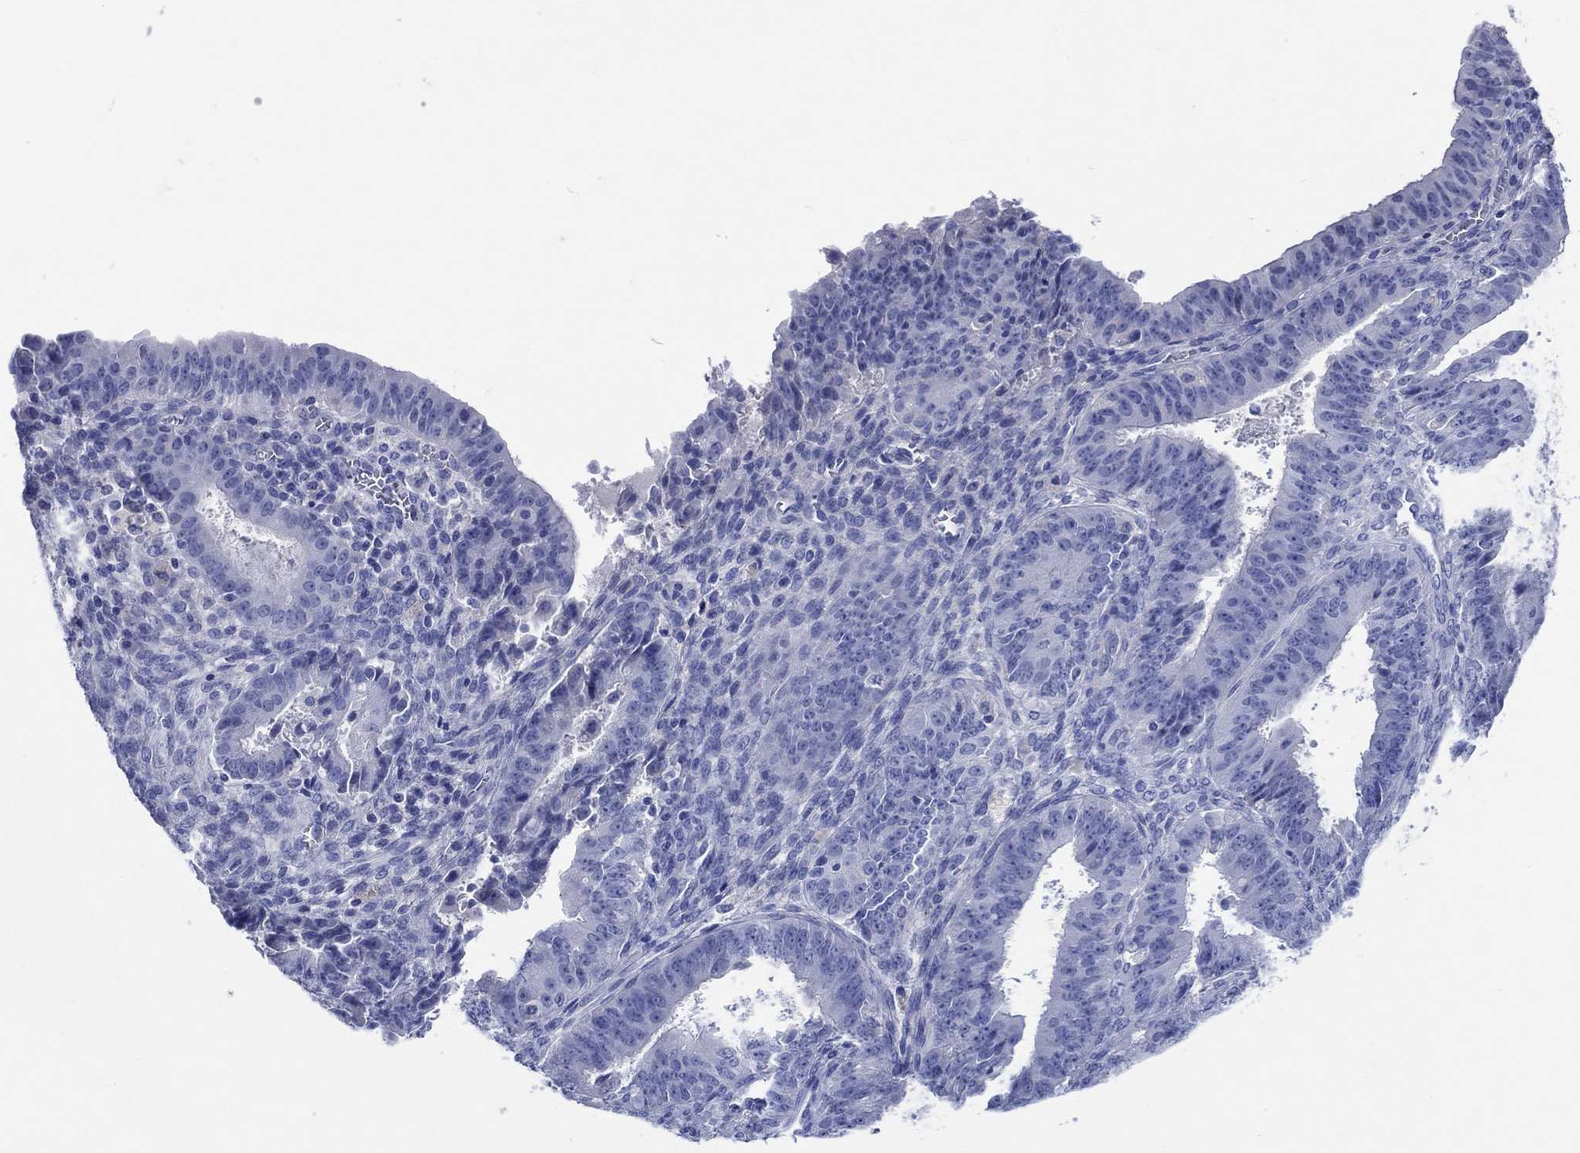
{"staining": {"intensity": "negative", "quantity": "none", "location": "none"}, "tissue": "ovarian cancer", "cell_type": "Tumor cells", "image_type": "cancer", "snomed": [{"axis": "morphology", "description": "Carcinoma, endometroid"}, {"axis": "topography", "description": "Ovary"}], "caption": "Immunohistochemistry (IHC) photomicrograph of human endometroid carcinoma (ovarian) stained for a protein (brown), which demonstrates no expression in tumor cells.", "gene": "SHISA4", "patient": {"sex": "female", "age": 42}}